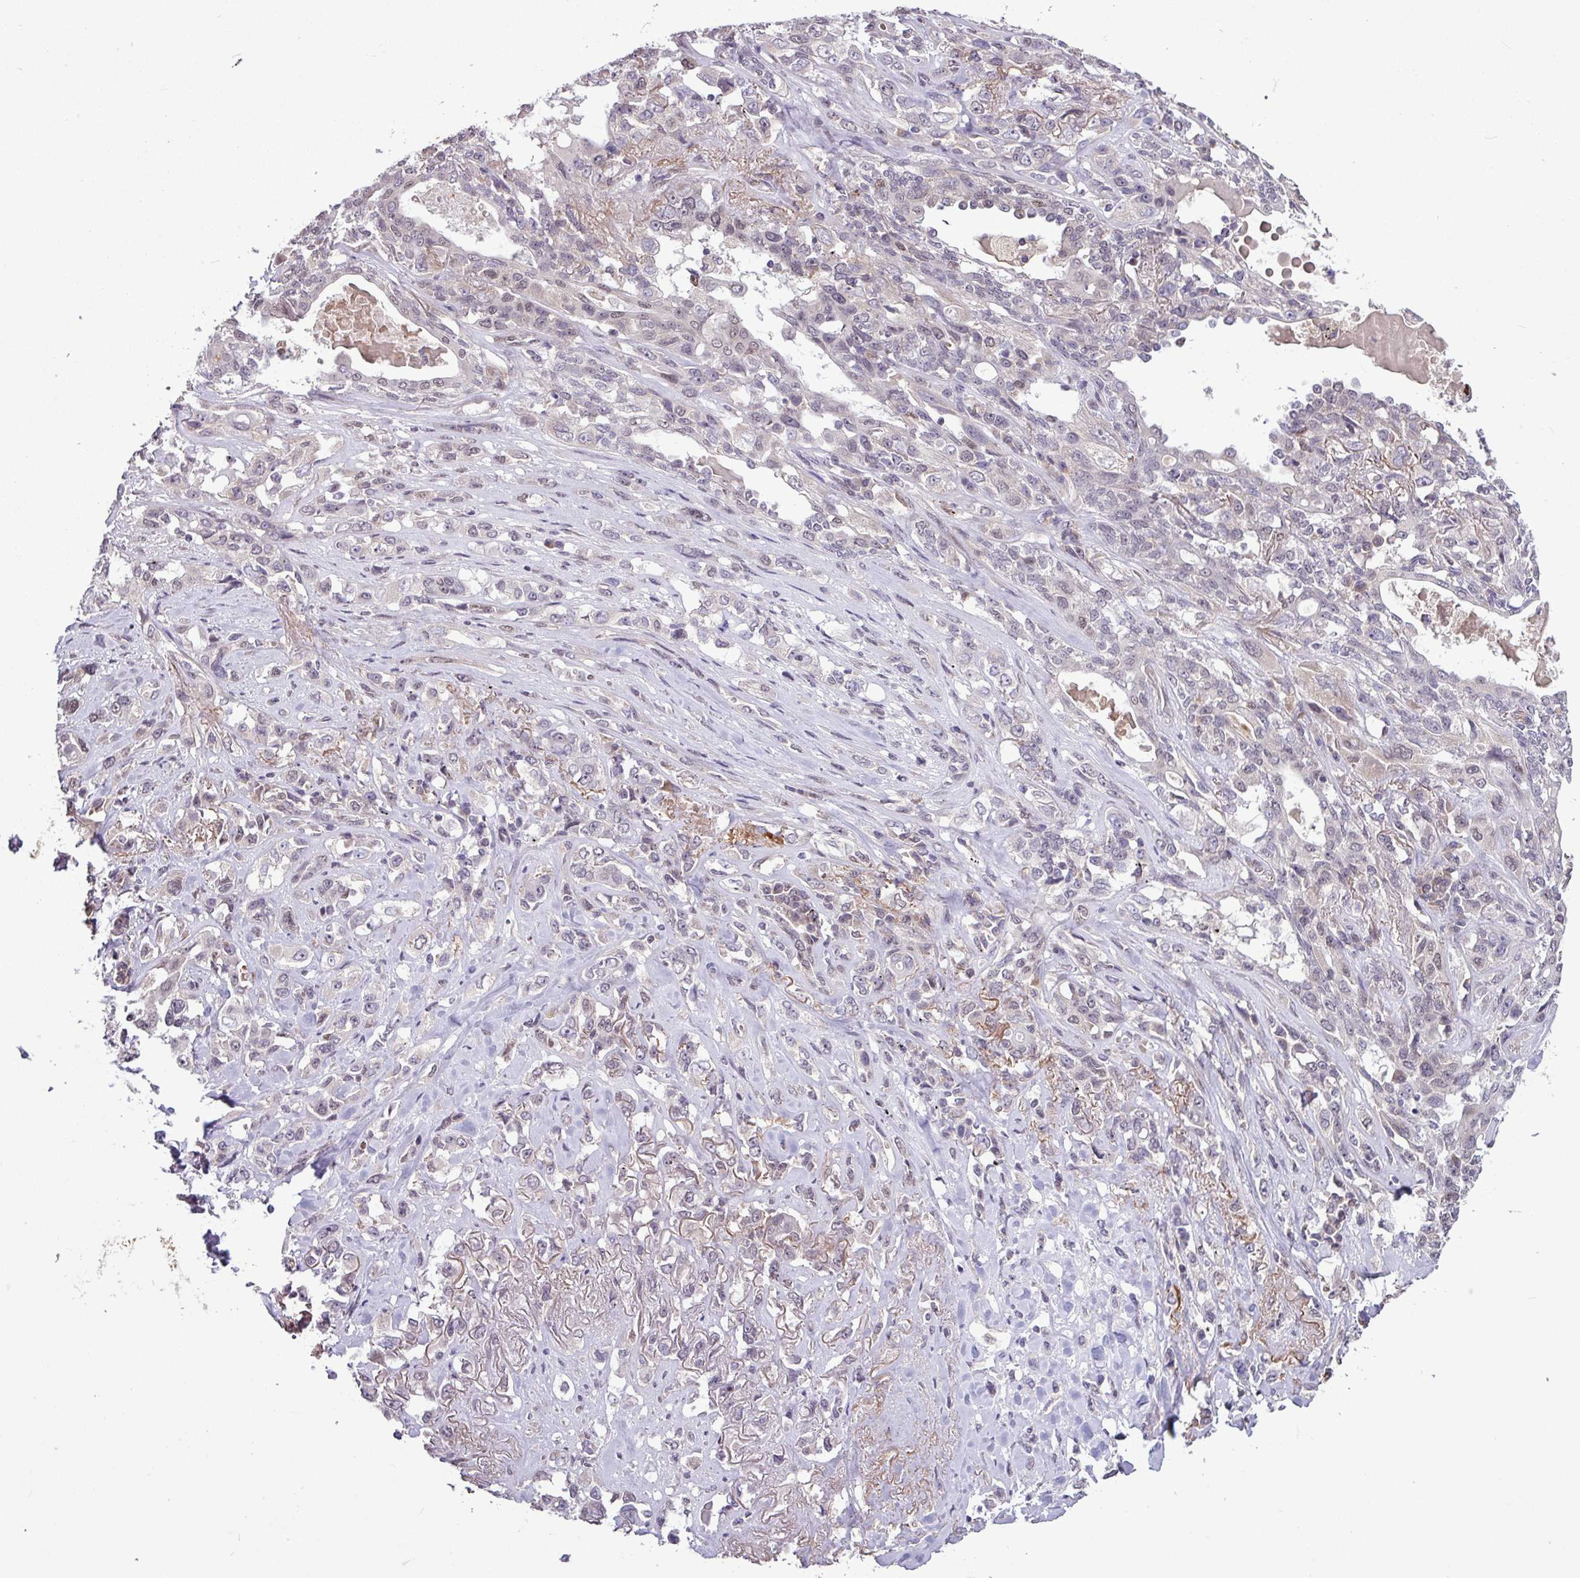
{"staining": {"intensity": "weak", "quantity": "<25%", "location": "nuclear"}, "tissue": "lung cancer", "cell_type": "Tumor cells", "image_type": "cancer", "snomed": [{"axis": "morphology", "description": "Squamous cell carcinoma, NOS"}, {"axis": "topography", "description": "Lung"}], "caption": "A high-resolution image shows immunohistochemistry (IHC) staining of lung cancer, which displays no significant expression in tumor cells.", "gene": "SKIC2", "patient": {"sex": "female", "age": 70}}